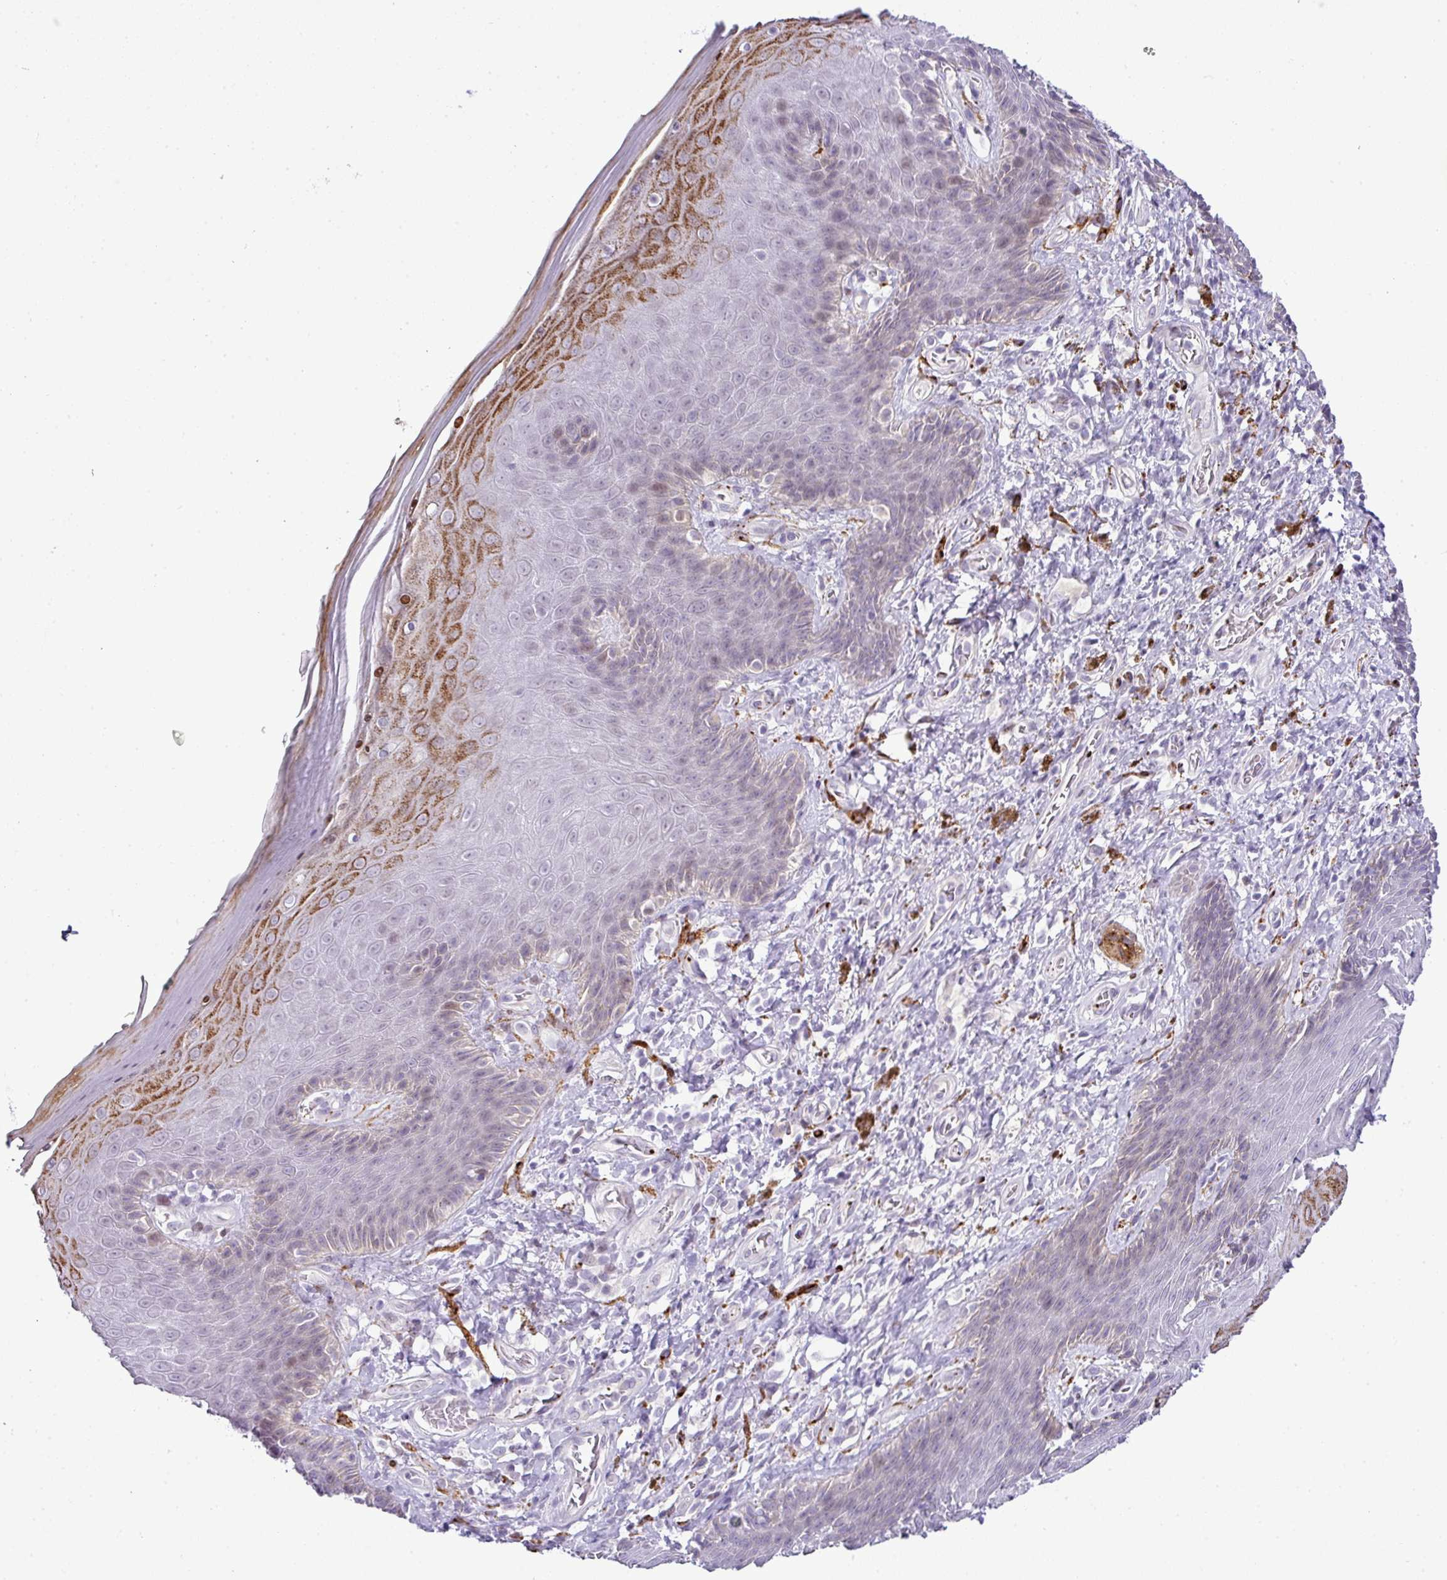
{"staining": {"intensity": "moderate", "quantity": "<25%", "location": "cytoplasmic/membranous,nuclear"}, "tissue": "skin", "cell_type": "Epidermal cells", "image_type": "normal", "snomed": [{"axis": "morphology", "description": "Normal tissue, NOS"}, {"axis": "topography", "description": "Anal"}, {"axis": "topography", "description": "Peripheral nerve tissue"}], "caption": "This photomicrograph demonstrates IHC staining of normal human skin, with low moderate cytoplasmic/membranous,nuclear staining in approximately <25% of epidermal cells.", "gene": "CMTM5", "patient": {"sex": "male", "age": 53}}